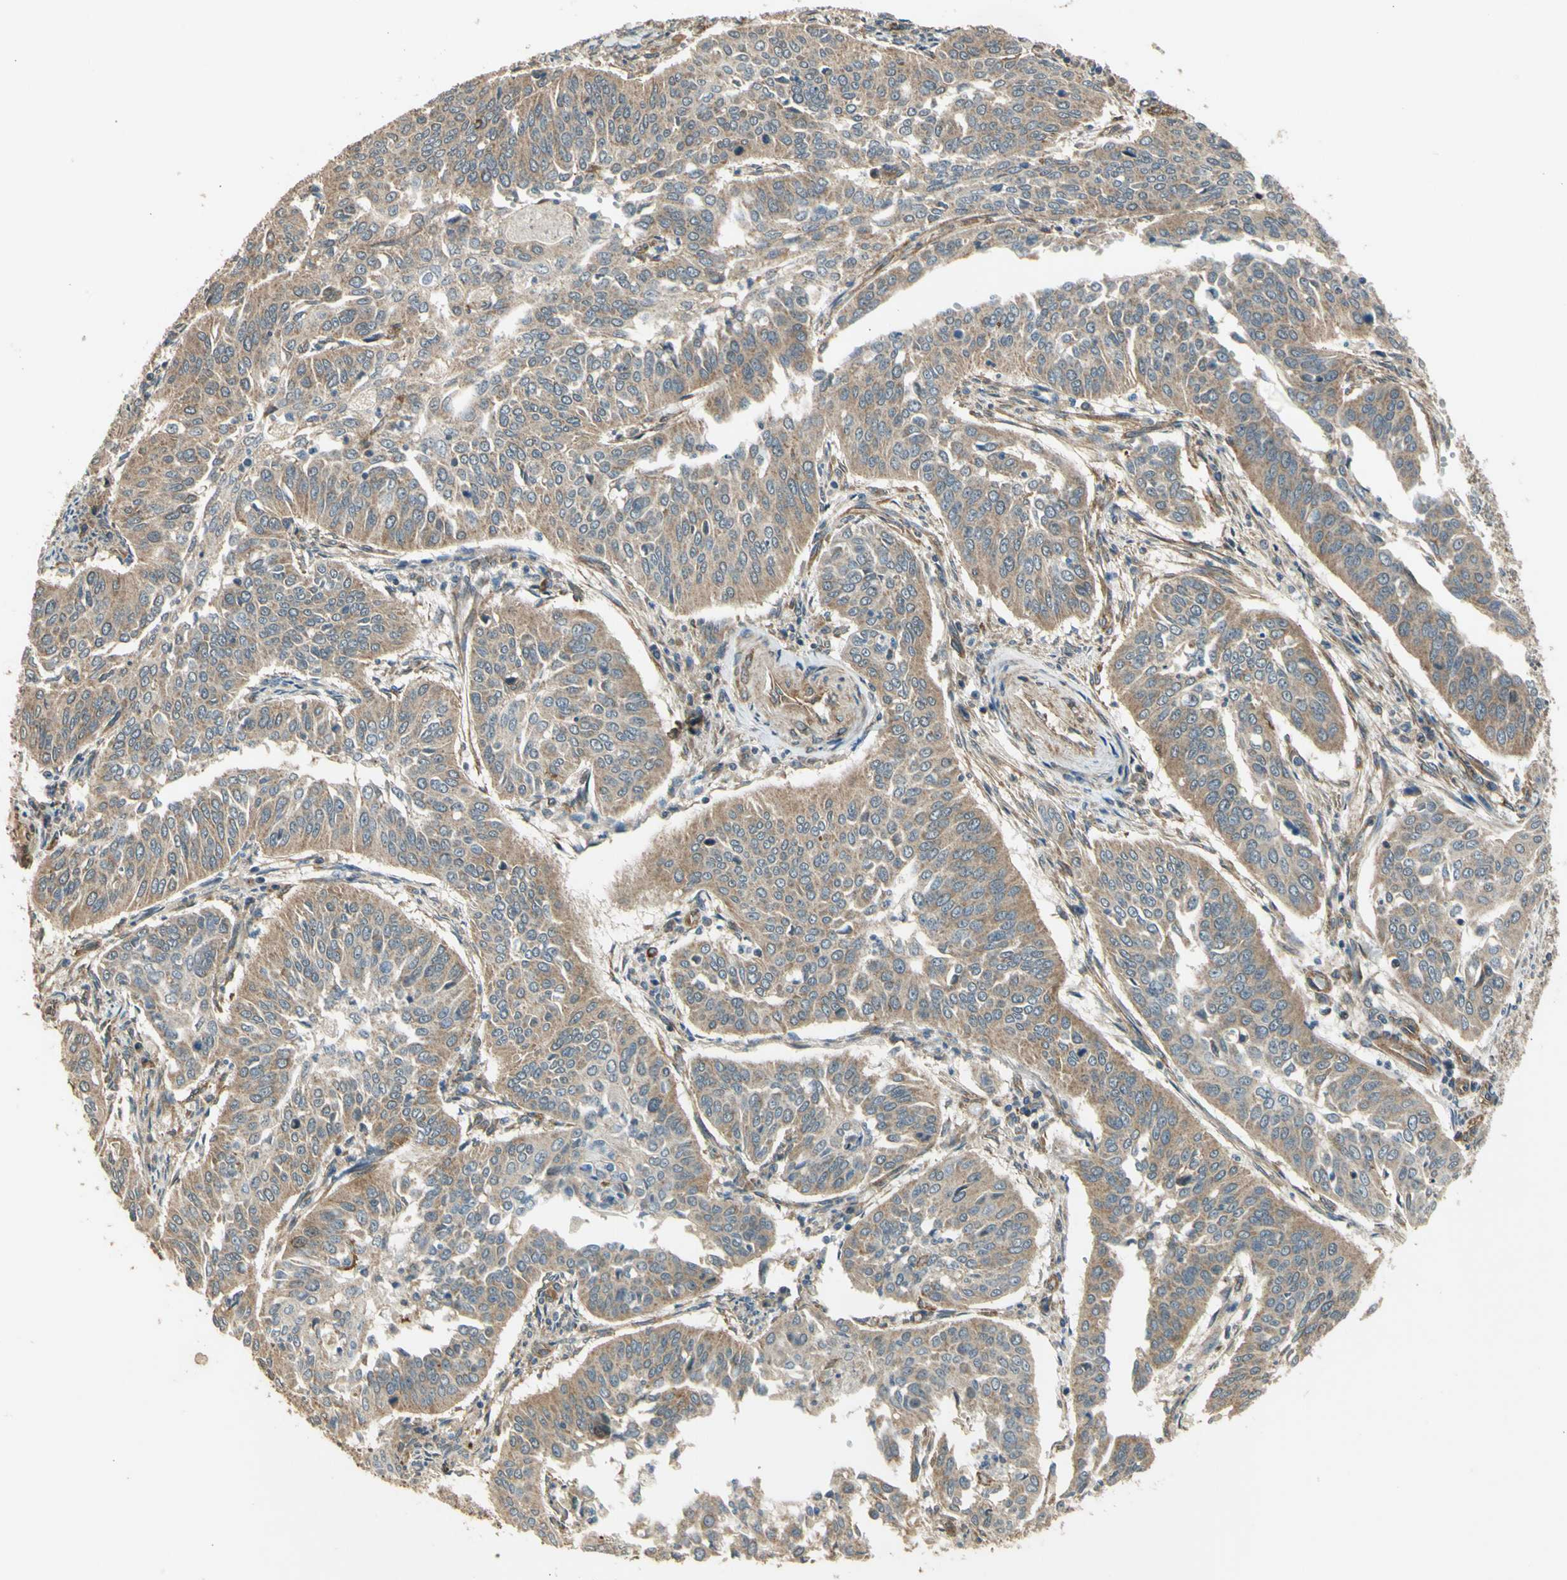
{"staining": {"intensity": "moderate", "quantity": ">75%", "location": "cytoplasmic/membranous"}, "tissue": "cervical cancer", "cell_type": "Tumor cells", "image_type": "cancer", "snomed": [{"axis": "morphology", "description": "Normal tissue, NOS"}, {"axis": "morphology", "description": "Squamous cell carcinoma, NOS"}, {"axis": "topography", "description": "Cervix"}], "caption": "Protein staining demonstrates moderate cytoplasmic/membranous expression in about >75% of tumor cells in cervical squamous cell carcinoma.", "gene": "EFNB2", "patient": {"sex": "female", "age": 39}}